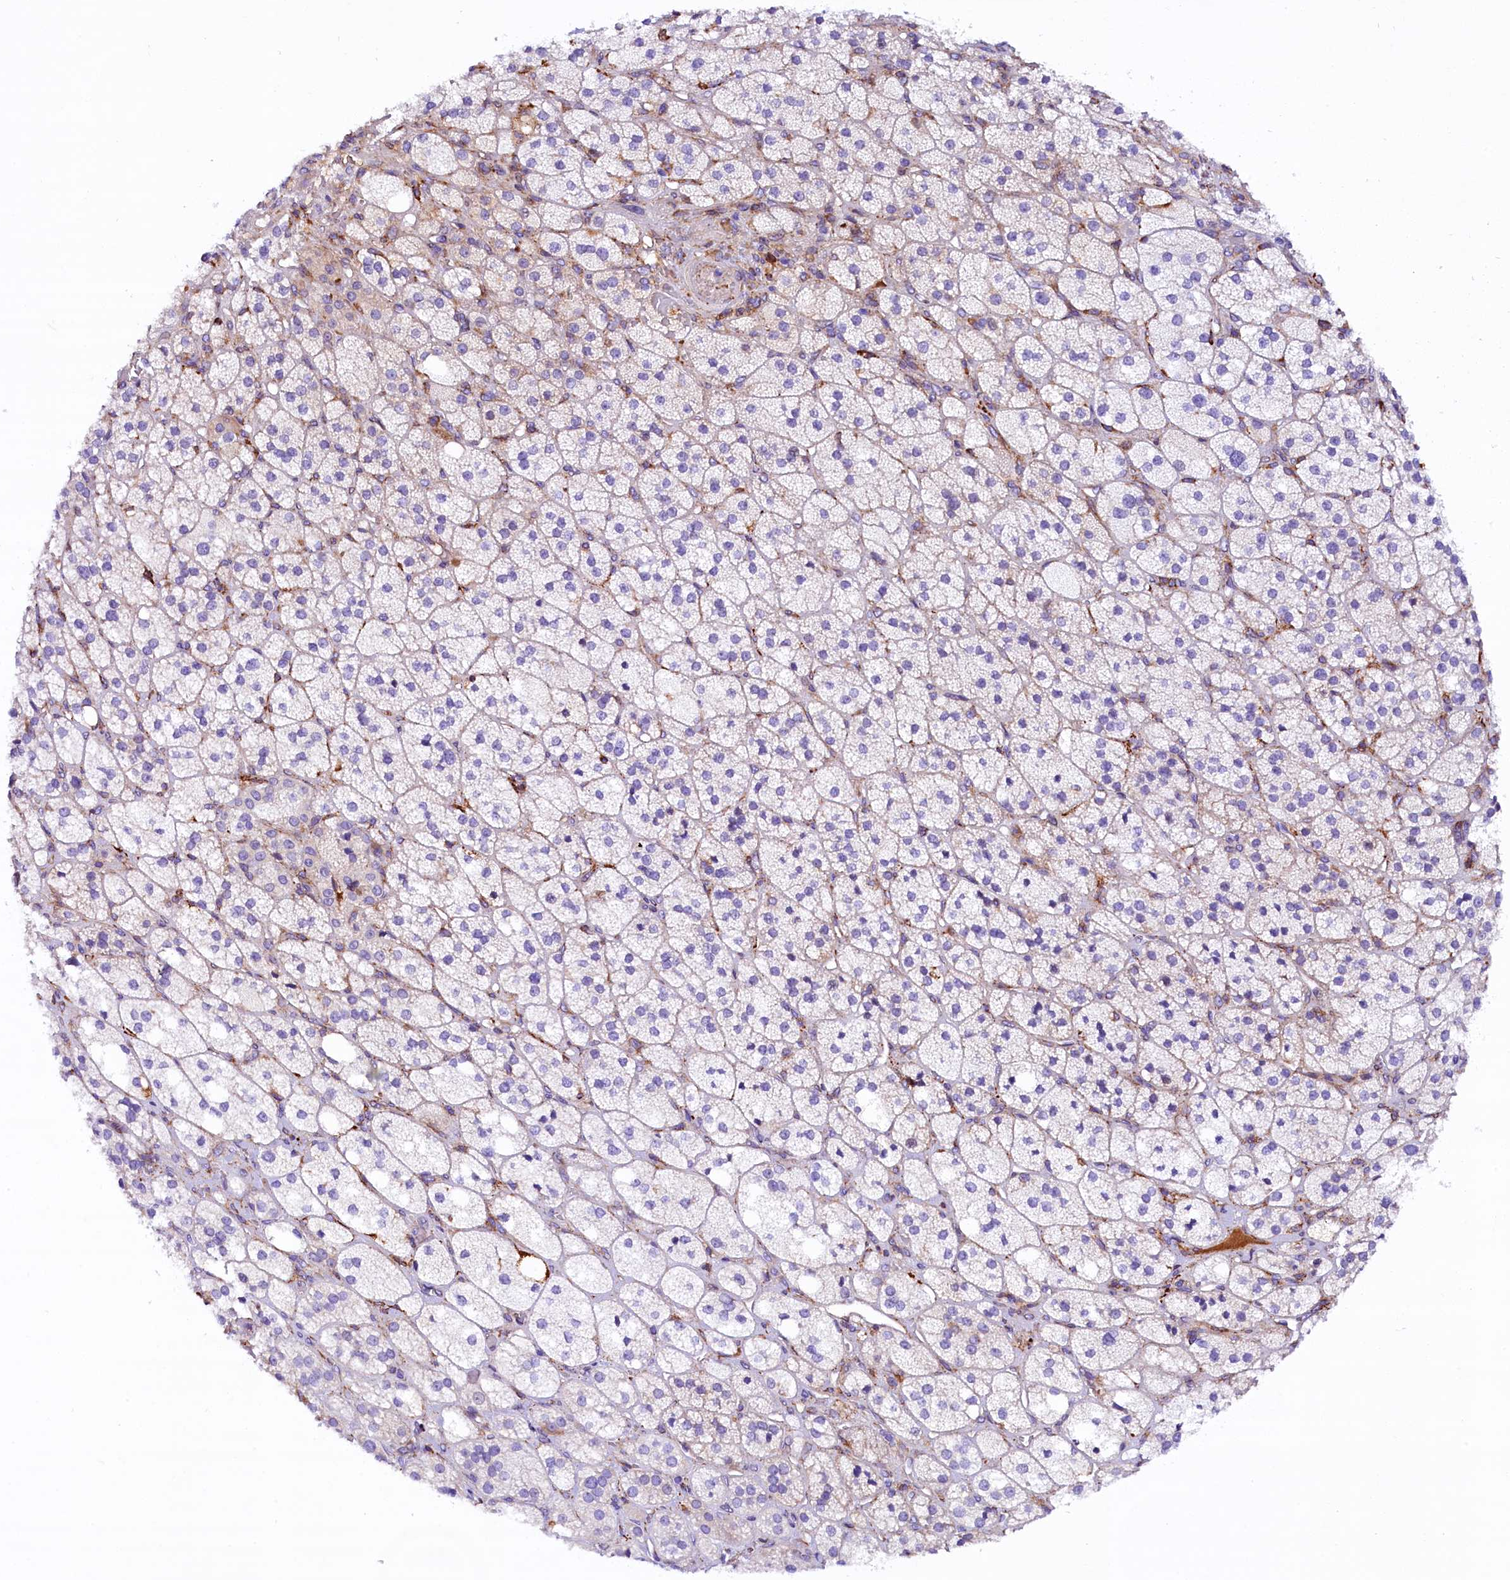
{"staining": {"intensity": "weak", "quantity": "<25%", "location": "cytoplasmic/membranous"}, "tissue": "adrenal gland", "cell_type": "Glandular cells", "image_type": "normal", "snomed": [{"axis": "morphology", "description": "Normal tissue, NOS"}, {"axis": "topography", "description": "Adrenal gland"}], "caption": "IHC photomicrograph of normal adrenal gland: human adrenal gland stained with DAB shows no significant protein positivity in glandular cells.", "gene": "CMTR2", "patient": {"sex": "male", "age": 61}}